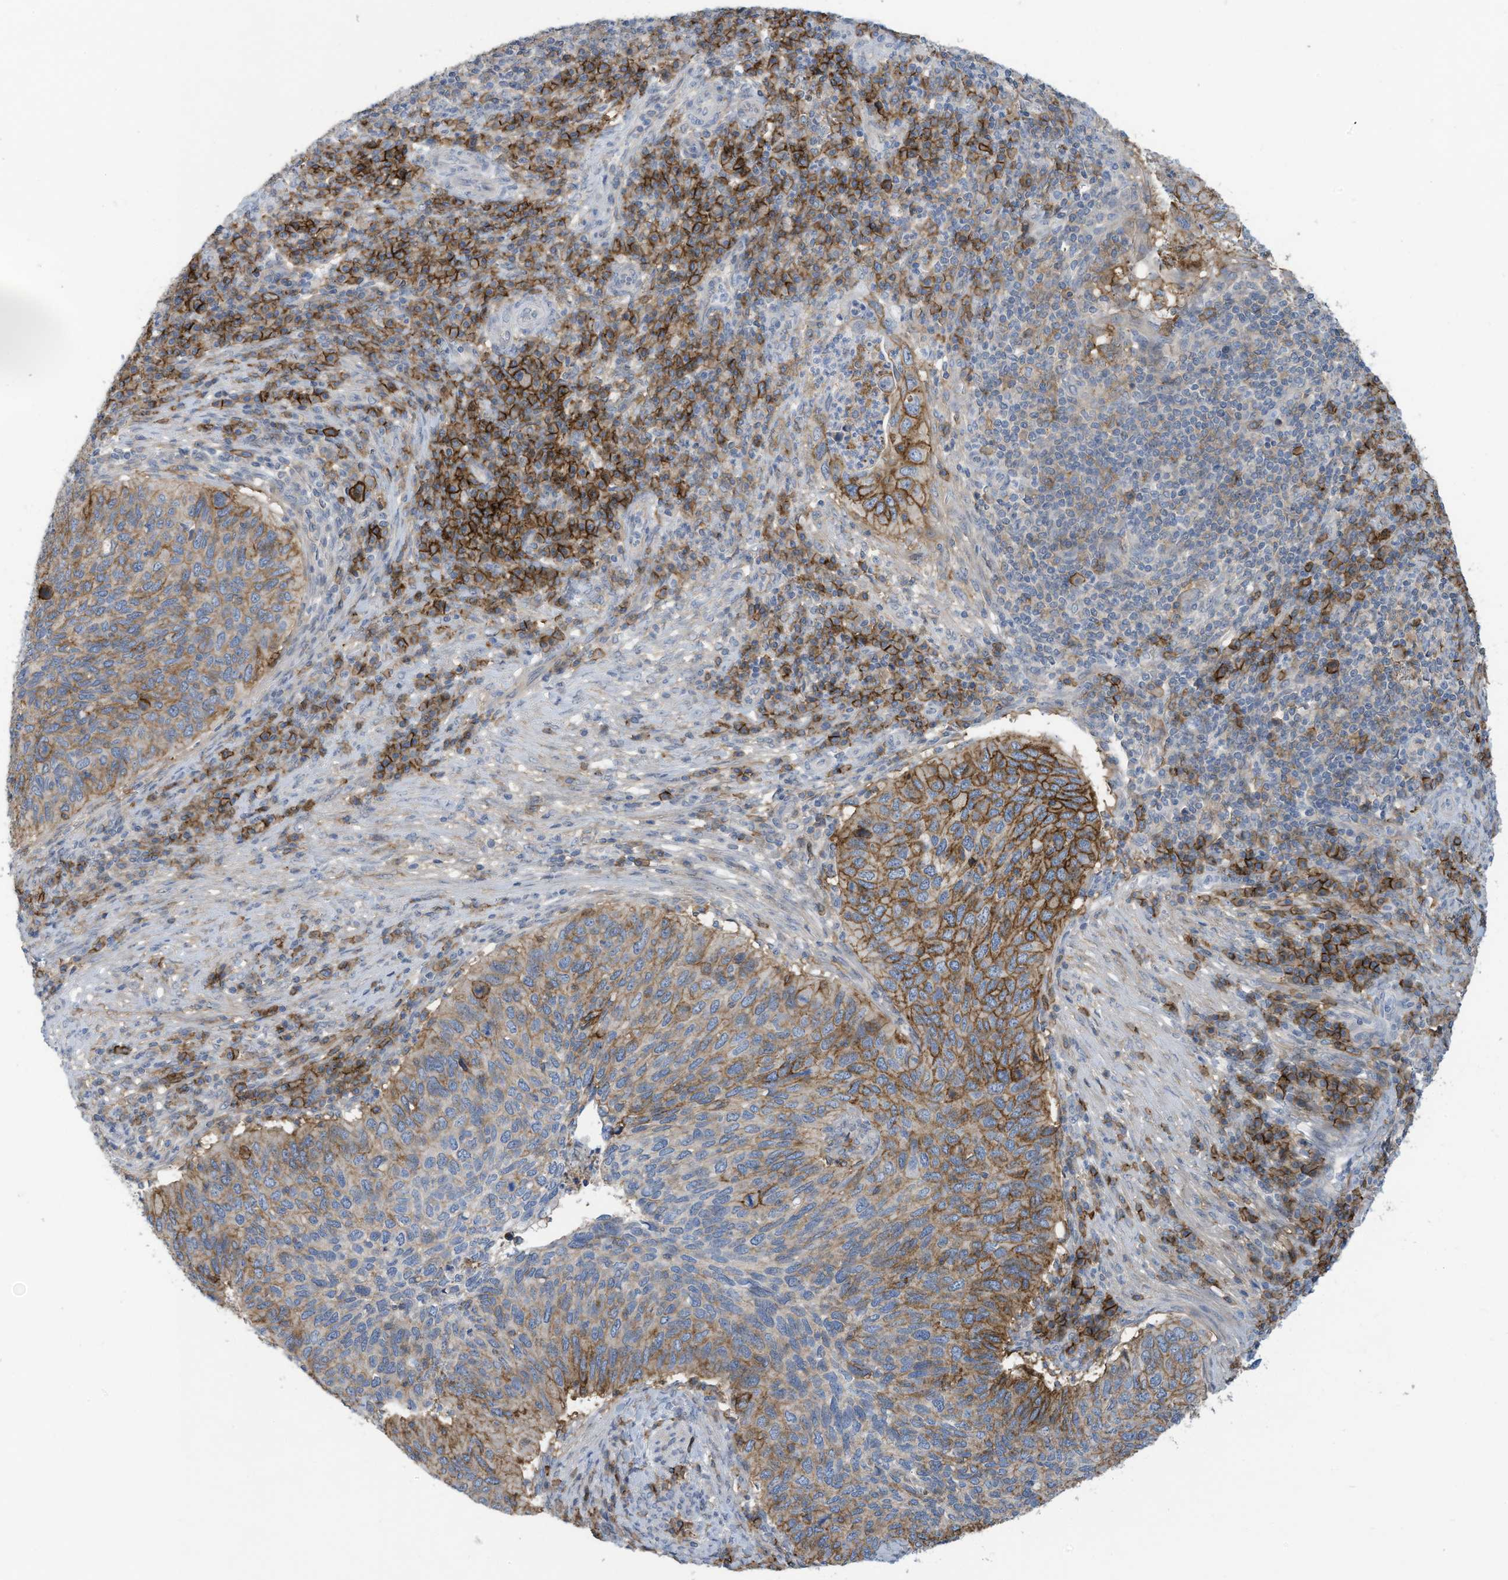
{"staining": {"intensity": "strong", "quantity": "25%-75%", "location": "cytoplasmic/membranous"}, "tissue": "cervical cancer", "cell_type": "Tumor cells", "image_type": "cancer", "snomed": [{"axis": "morphology", "description": "Squamous cell carcinoma, NOS"}, {"axis": "topography", "description": "Cervix"}], "caption": "Cervical cancer stained for a protein (brown) shows strong cytoplasmic/membranous positive positivity in approximately 25%-75% of tumor cells.", "gene": "SLC1A5", "patient": {"sex": "female", "age": 38}}